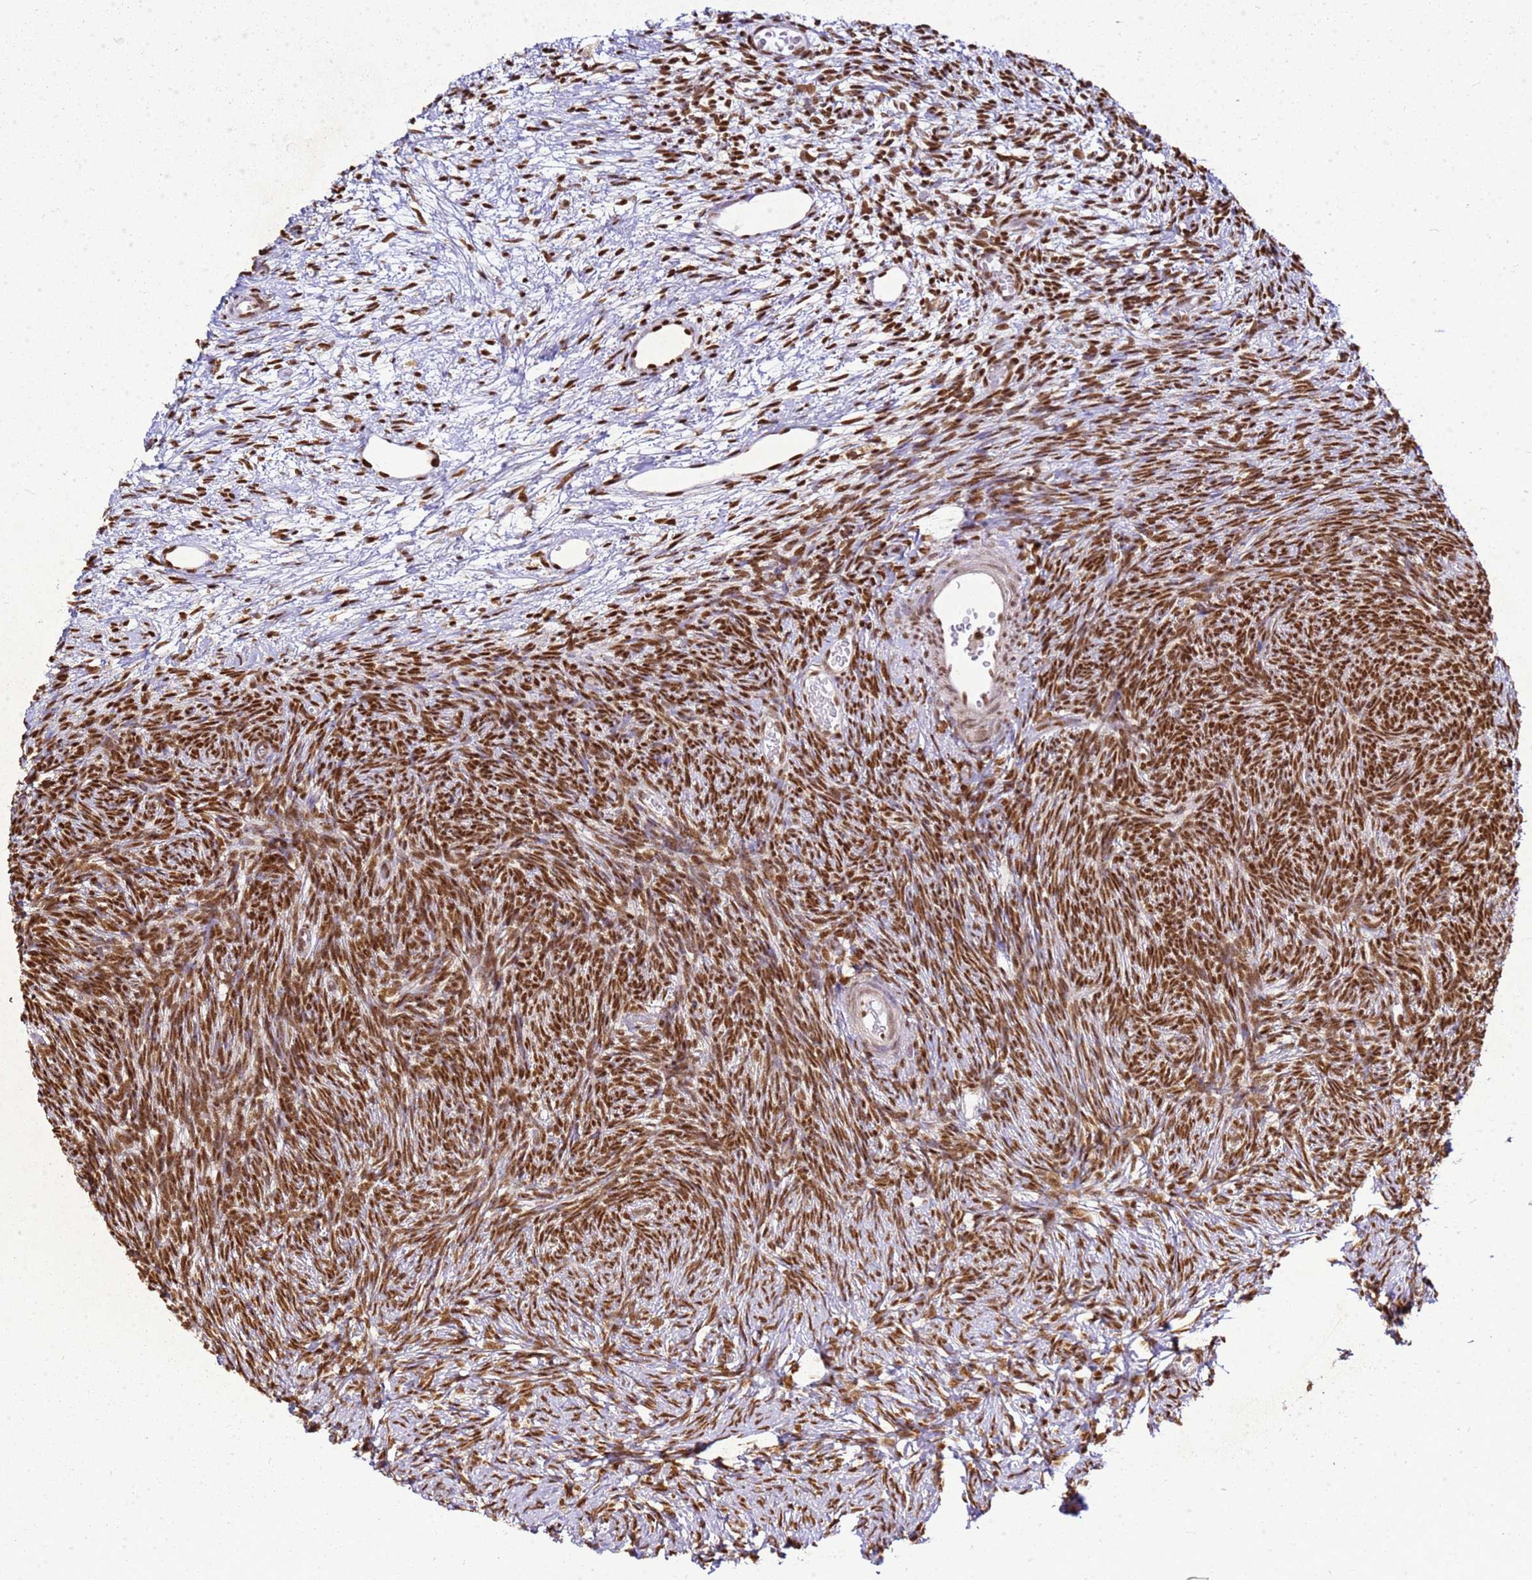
{"staining": {"intensity": "moderate", "quantity": ">75%", "location": "nuclear"}, "tissue": "ovary", "cell_type": "Ovarian stroma cells", "image_type": "normal", "snomed": [{"axis": "morphology", "description": "Normal tissue, NOS"}, {"axis": "topography", "description": "Ovary"}], "caption": "An image showing moderate nuclear positivity in about >75% of ovarian stroma cells in normal ovary, as visualized by brown immunohistochemical staining.", "gene": "APEX1", "patient": {"sex": "female", "age": 39}}